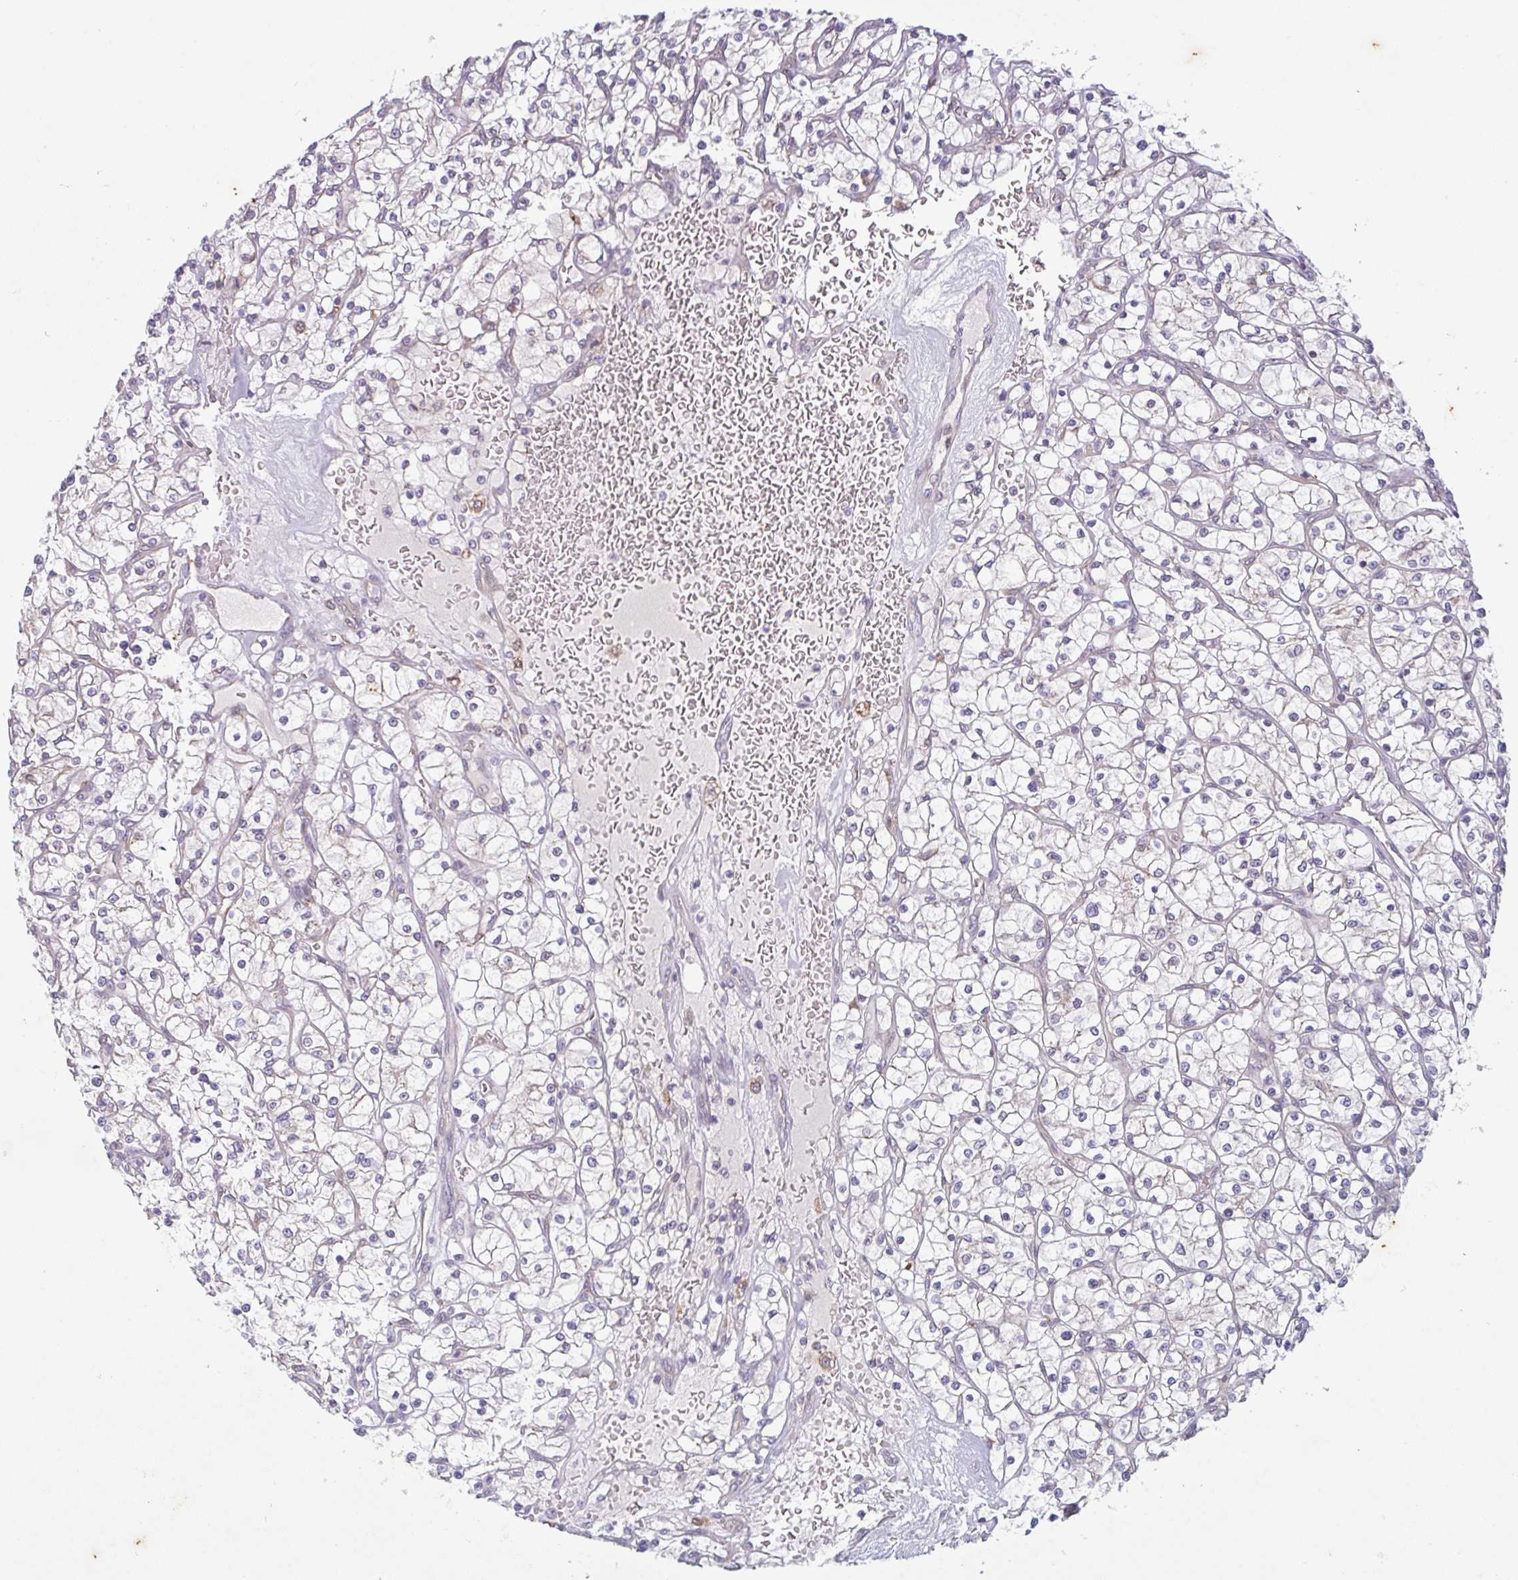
{"staining": {"intensity": "negative", "quantity": "none", "location": "none"}, "tissue": "renal cancer", "cell_type": "Tumor cells", "image_type": "cancer", "snomed": [{"axis": "morphology", "description": "Adenocarcinoma, NOS"}, {"axis": "topography", "description": "Kidney"}], "caption": "A micrograph of renal cancer stained for a protein reveals no brown staining in tumor cells. (Stains: DAB immunohistochemistry with hematoxylin counter stain, Microscopy: brightfield microscopy at high magnification).", "gene": "RIT1", "patient": {"sex": "female", "age": 64}}